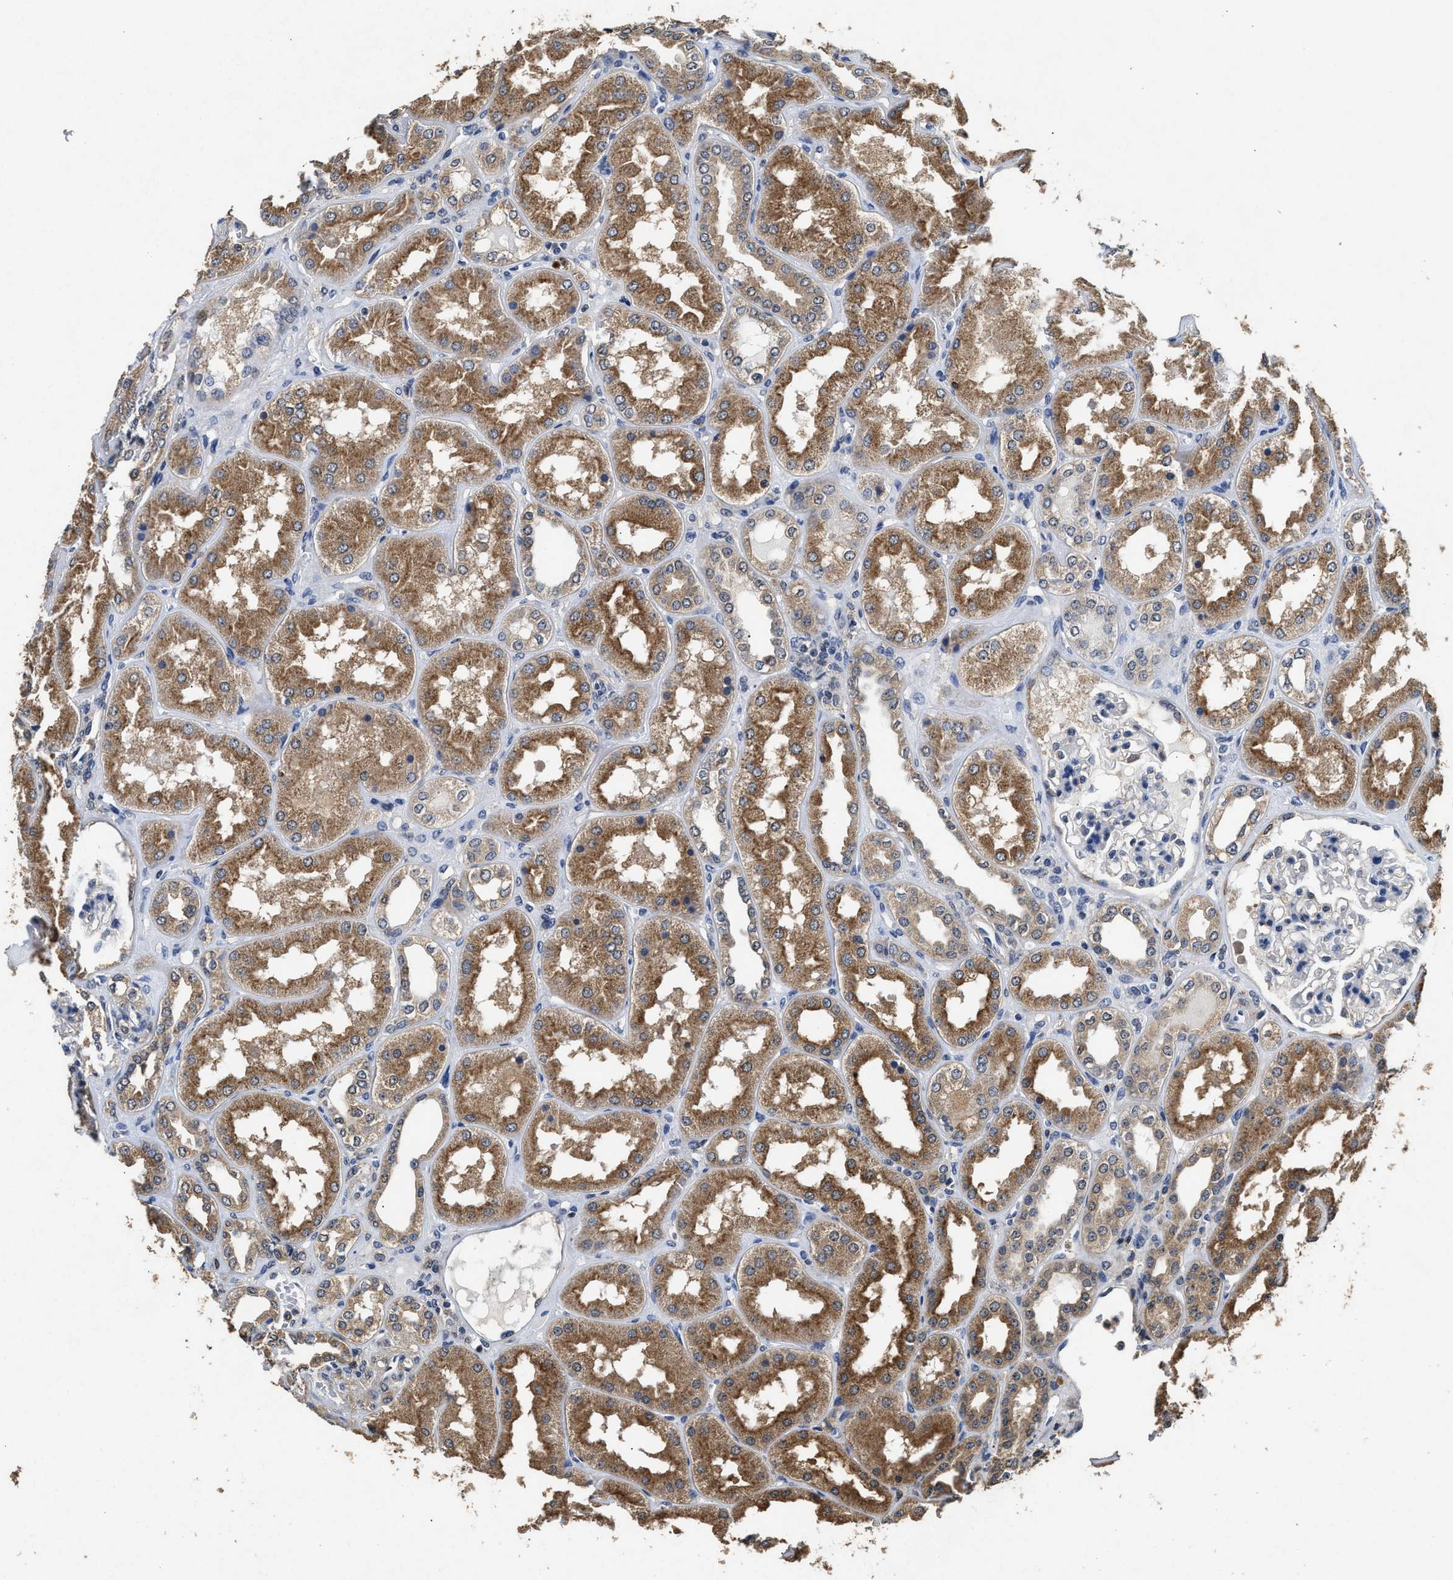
{"staining": {"intensity": "negative", "quantity": "none", "location": "none"}, "tissue": "kidney", "cell_type": "Cells in glomeruli", "image_type": "normal", "snomed": [{"axis": "morphology", "description": "Normal tissue, NOS"}, {"axis": "topography", "description": "Kidney"}], "caption": "Cells in glomeruli show no significant staining in unremarkable kidney. (Stains: DAB IHC with hematoxylin counter stain, Microscopy: brightfield microscopy at high magnification).", "gene": "ACAT2", "patient": {"sex": "female", "age": 56}}